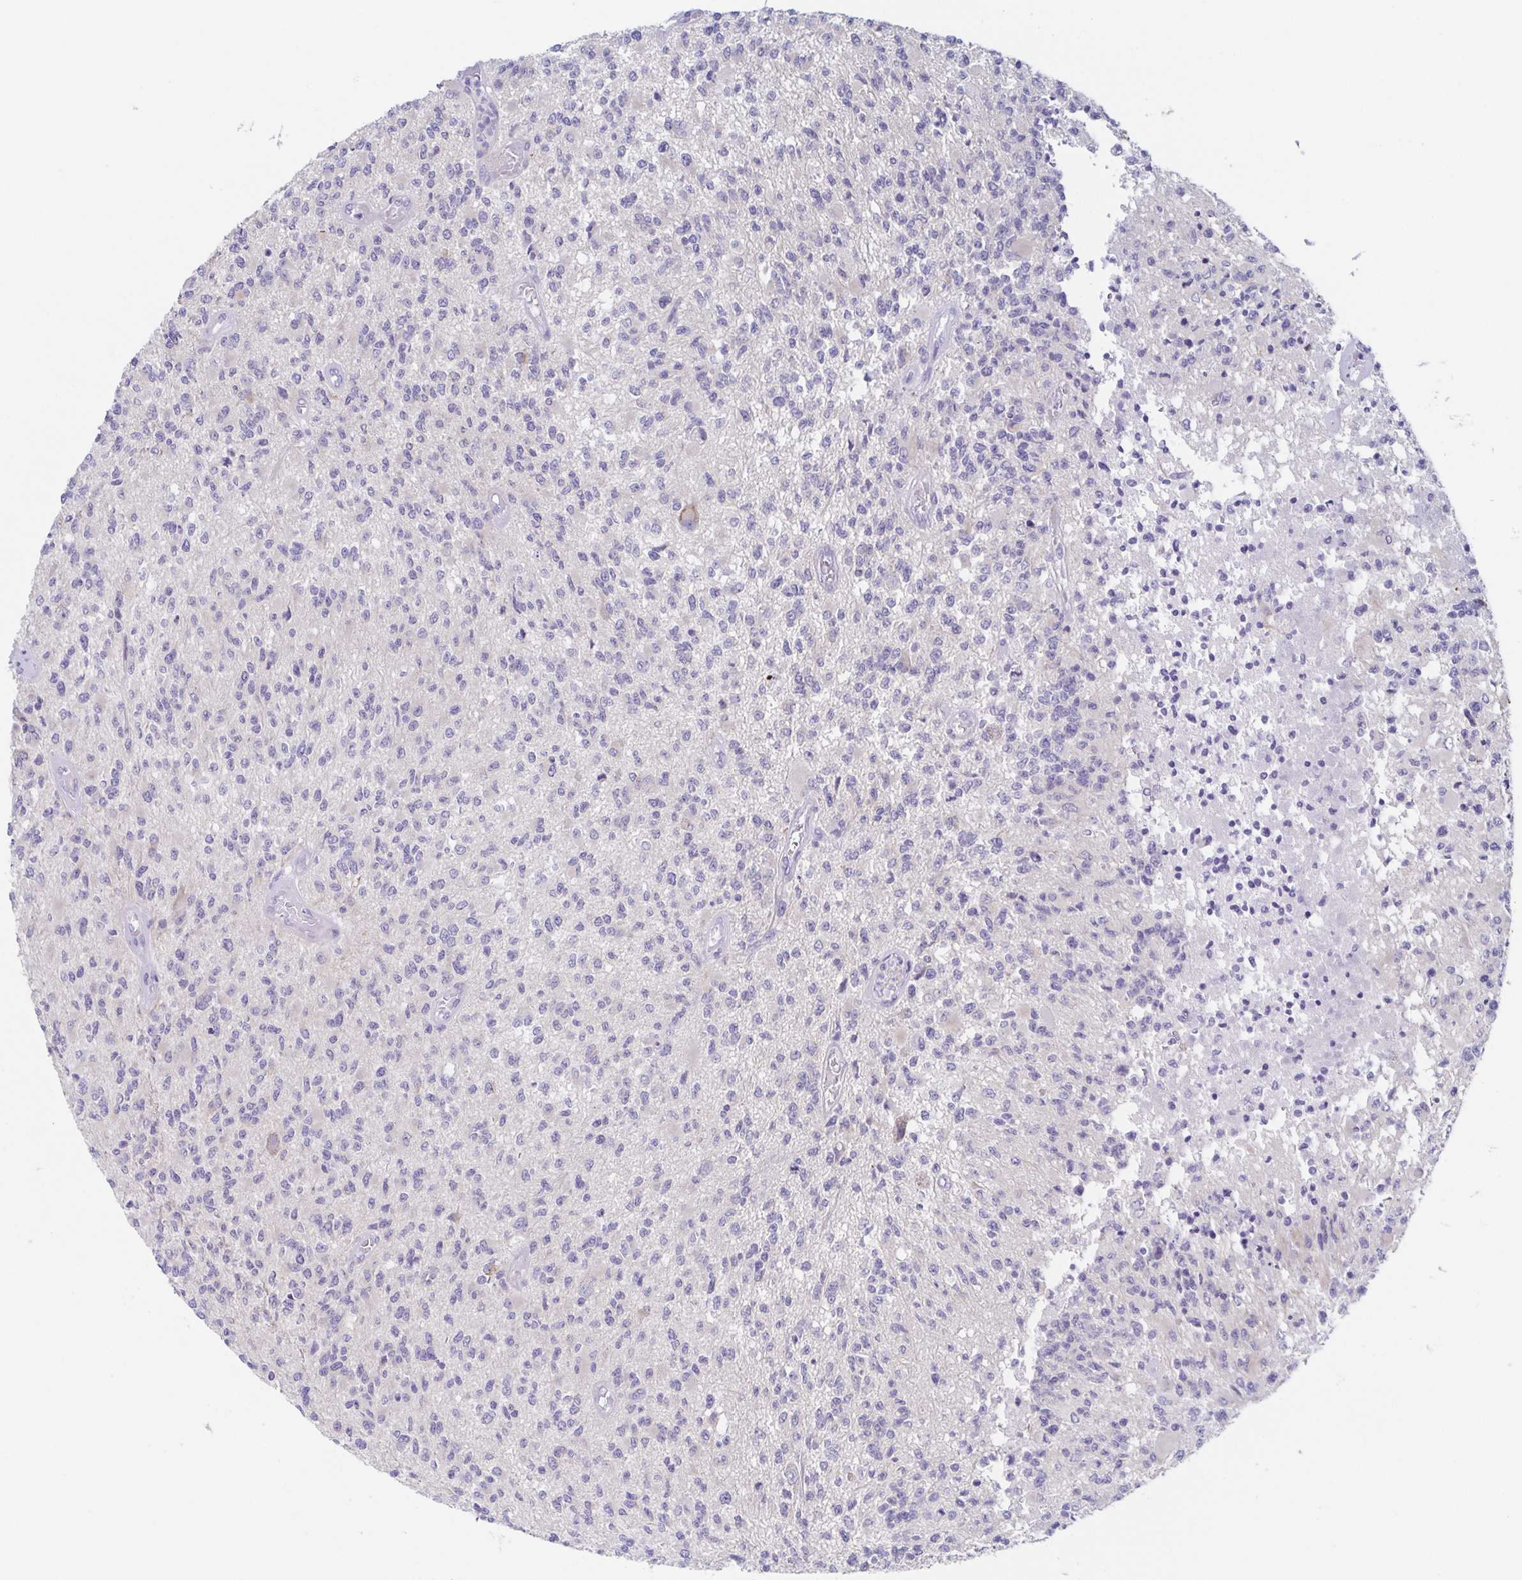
{"staining": {"intensity": "negative", "quantity": "none", "location": "none"}, "tissue": "glioma", "cell_type": "Tumor cells", "image_type": "cancer", "snomed": [{"axis": "morphology", "description": "Glioma, malignant, High grade"}, {"axis": "topography", "description": "Brain"}], "caption": "Immunohistochemistry photomicrograph of neoplastic tissue: glioma stained with DAB displays no significant protein staining in tumor cells.", "gene": "HTR2A", "patient": {"sex": "female", "age": 63}}